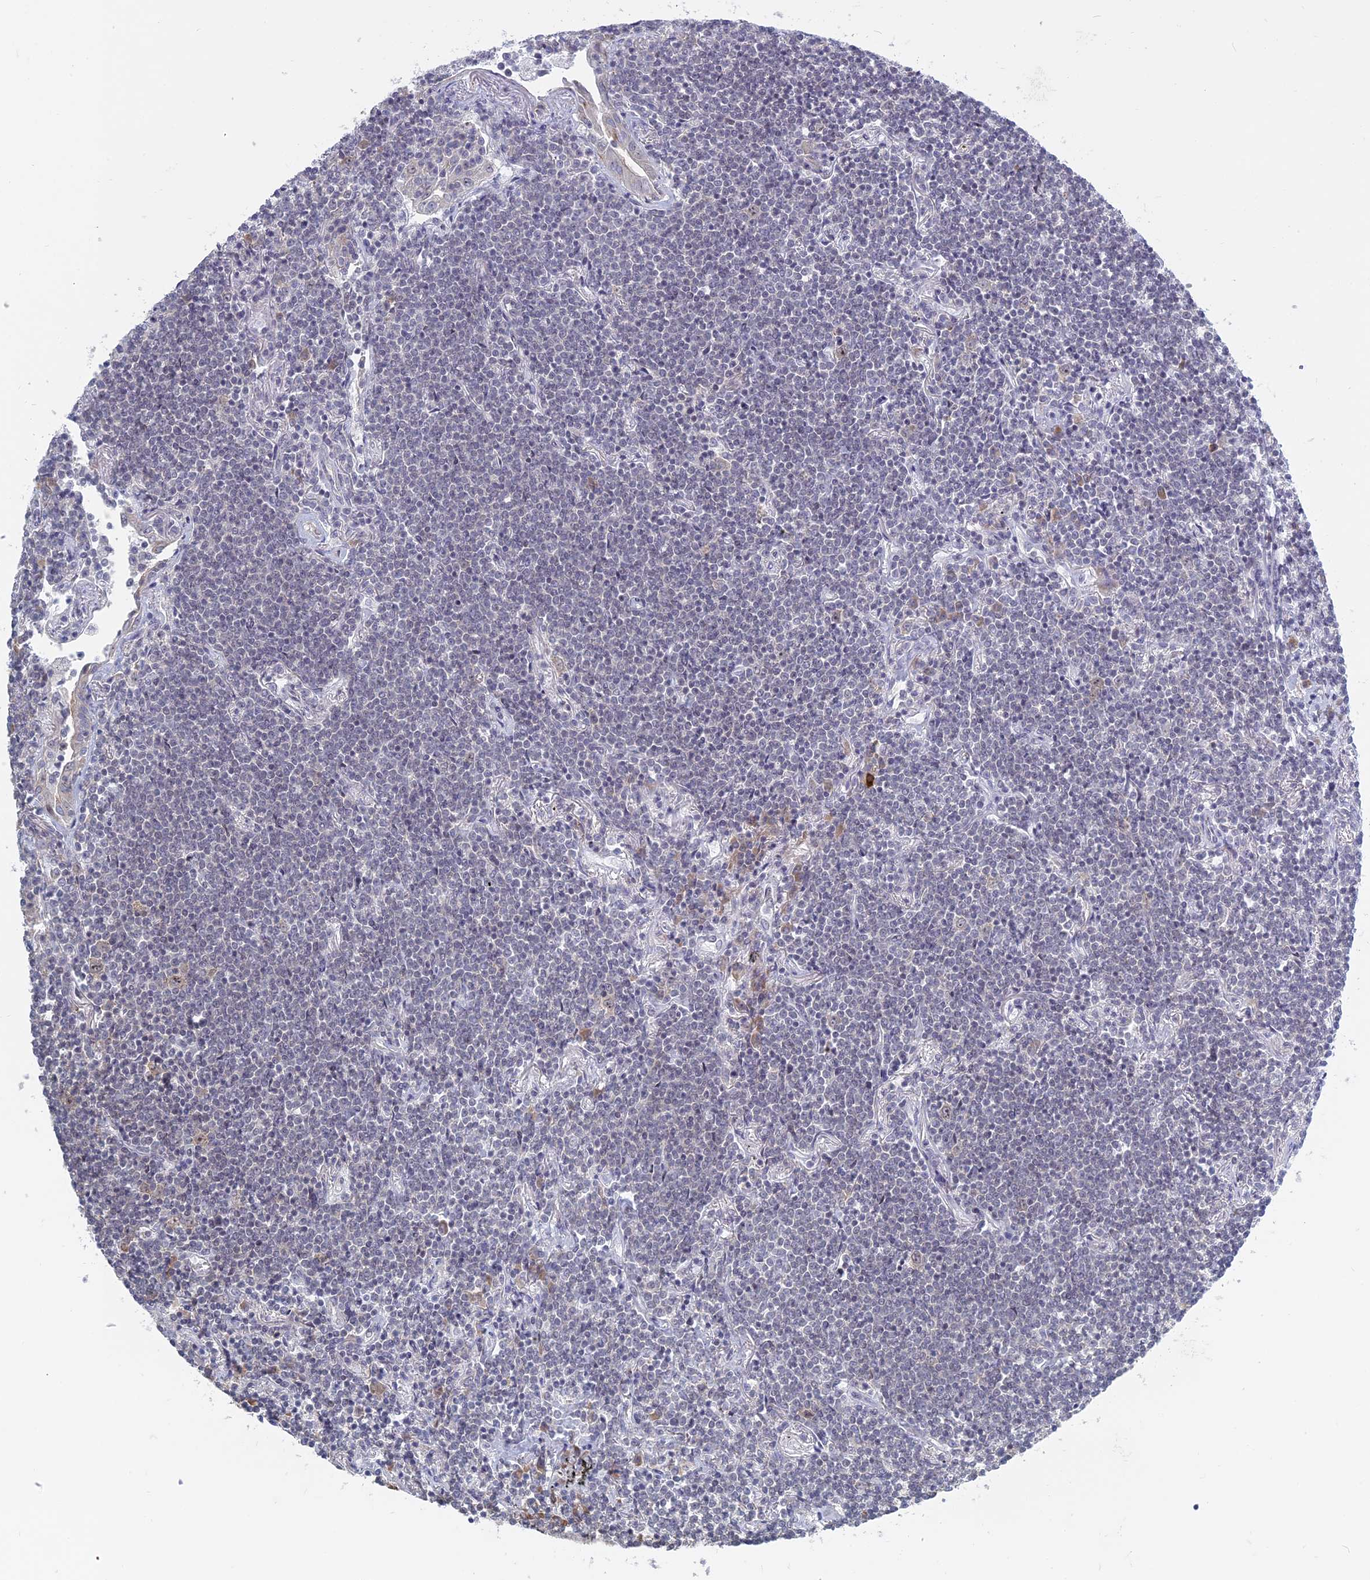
{"staining": {"intensity": "negative", "quantity": "none", "location": "none"}, "tissue": "lymphoma", "cell_type": "Tumor cells", "image_type": "cancer", "snomed": [{"axis": "morphology", "description": "Malignant lymphoma, non-Hodgkin's type, Low grade"}, {"axis": "topography", "description": "Lung"}], "caption": "DAB immunohistochemical staining of lymphoma shows no significant staining in tumor cells.", "gene": "RPS19BP1", "patient": {"sex": "female", "age": 71}}